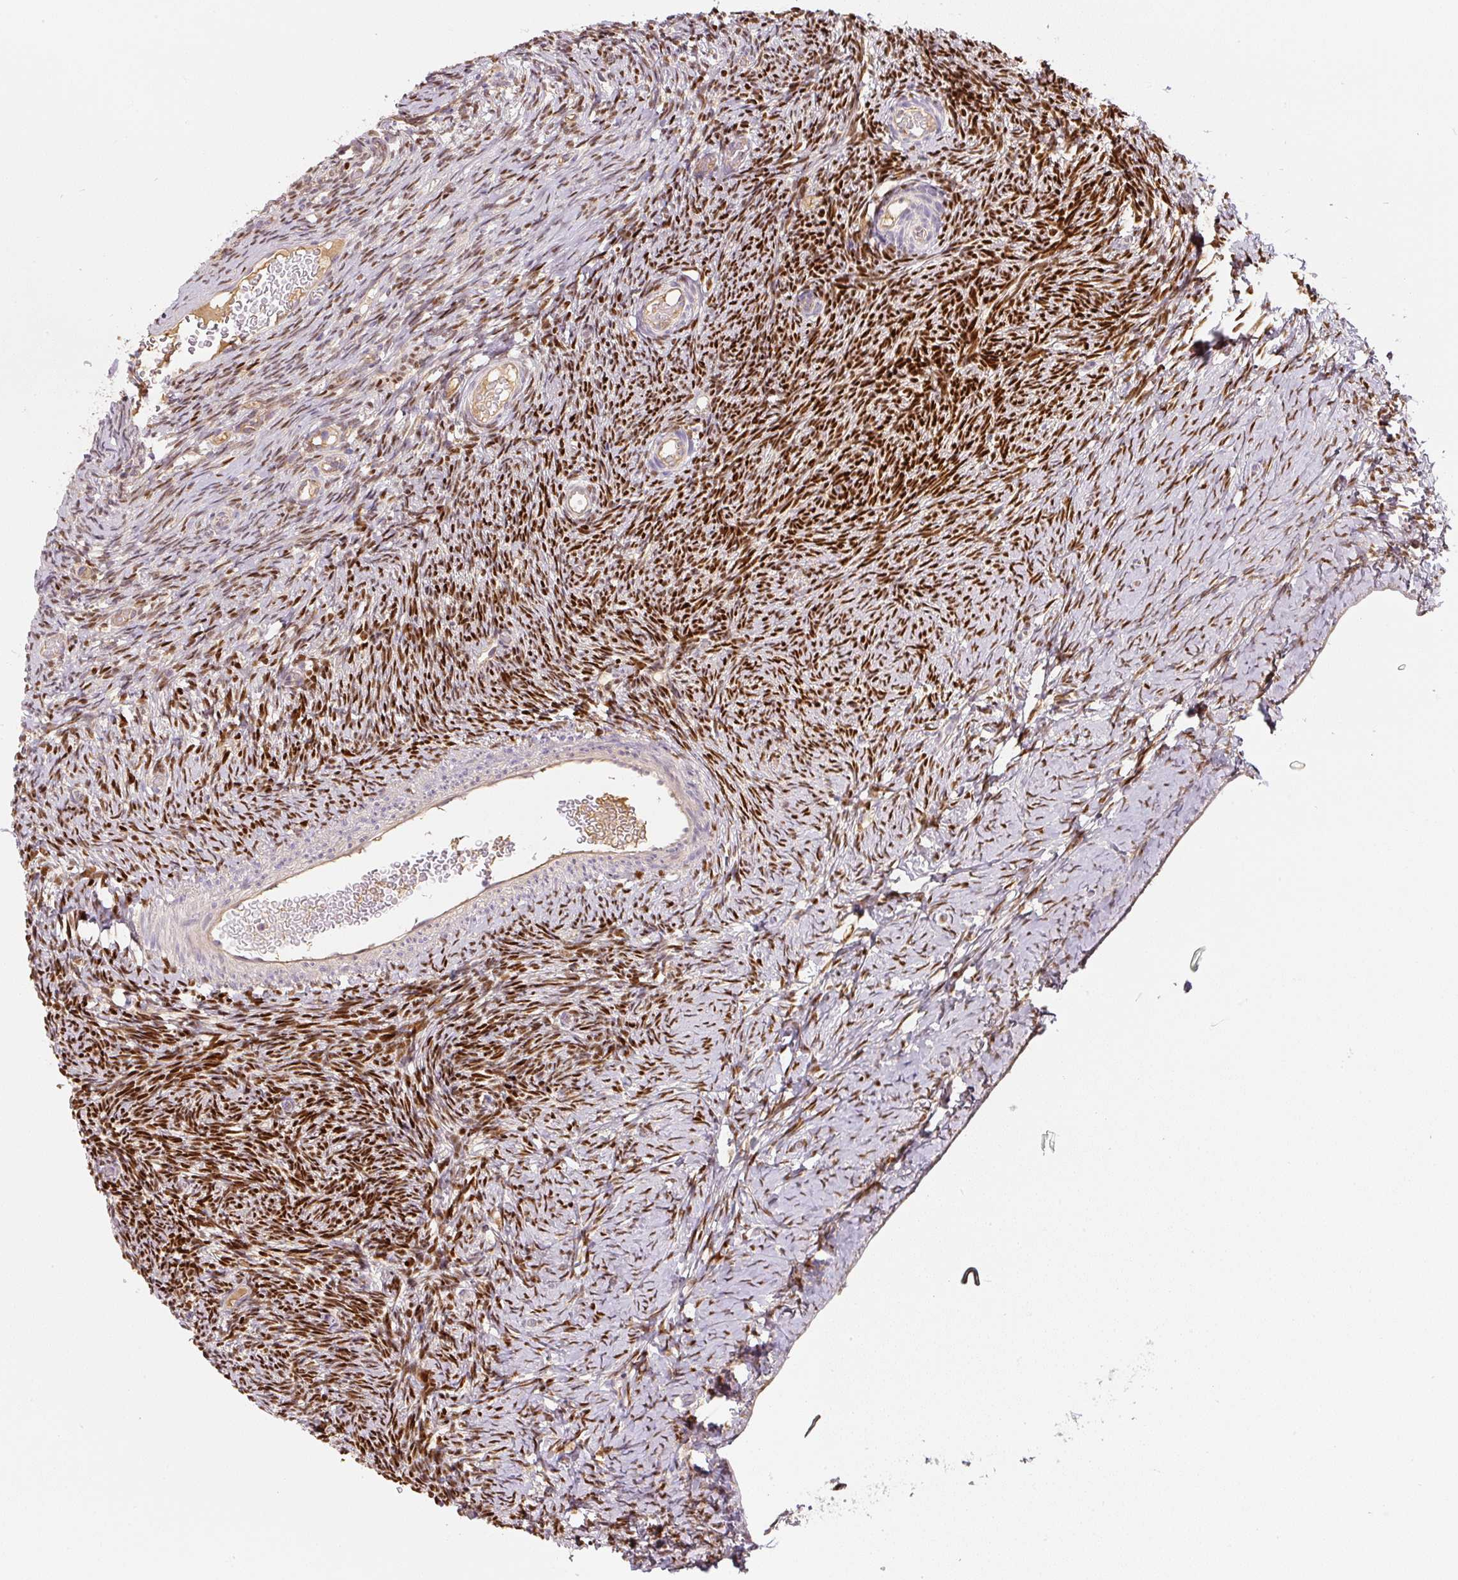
{"staining": {"intensity": "weak", "quantity": "25%-75%", "location": "nuclear"}, "tissue": "ovary", "cell_type": "Follicle cells", "image_type": "normal", "snomed": [{"axis": "morphology", "description": "Normal tissue, NOS"}, {"axis": "topography", "description": "Ovary"}], "caption": "Brown immunohistochemical staining in unremarkable ovary shows weak nuclear staining in about 25%-75% of follicle cells. (IHC, brightfield microscopy, high magnification).", "gene": "PWWP3B", "patient": {"sex": "female", "age": 39}}